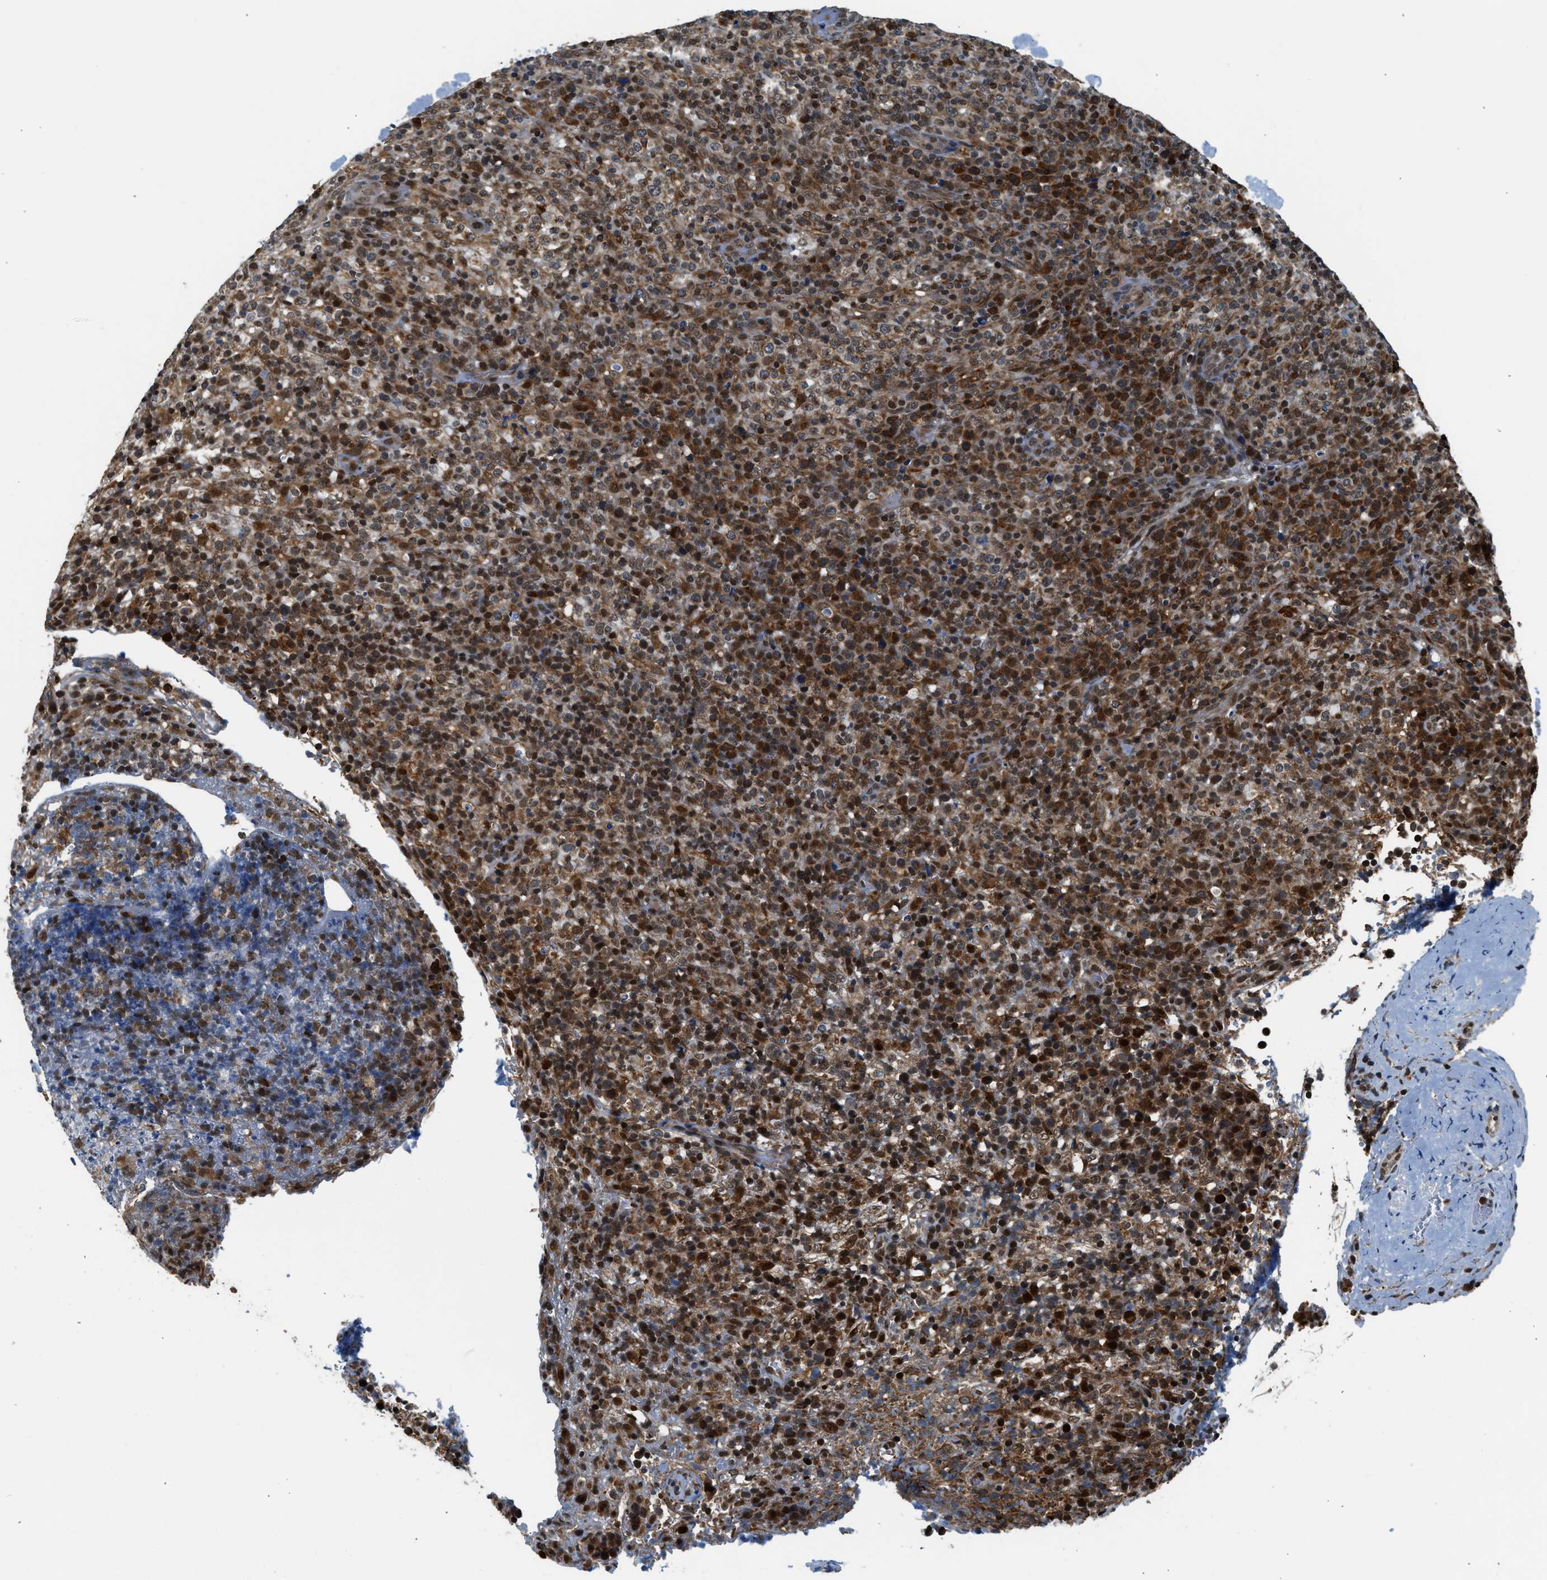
{"staining": {"intensity": "strong", "quantity": "25%-75%", "location": "cytoplasmic/membranous"}, "tissue": "lymphoma", "cell_type": "Tumor cells", "image_type": "cancer", "snomed": [{"axis": "morphology", "description": "Malignant lymphoma, non-Hodgkin's type, High grade"}, {"axis": "topography", "description": "Lymph node"}], "caption": "Human high-grade malignant lymphoma, non-Hodgkin's type stained with a brown dye exhibits strong cytoplasmic/membranous positive expression in about 25%-75% of tumor cells.", "gene": "RETREG3", "patient": {"sex": "female", "age": 76}}